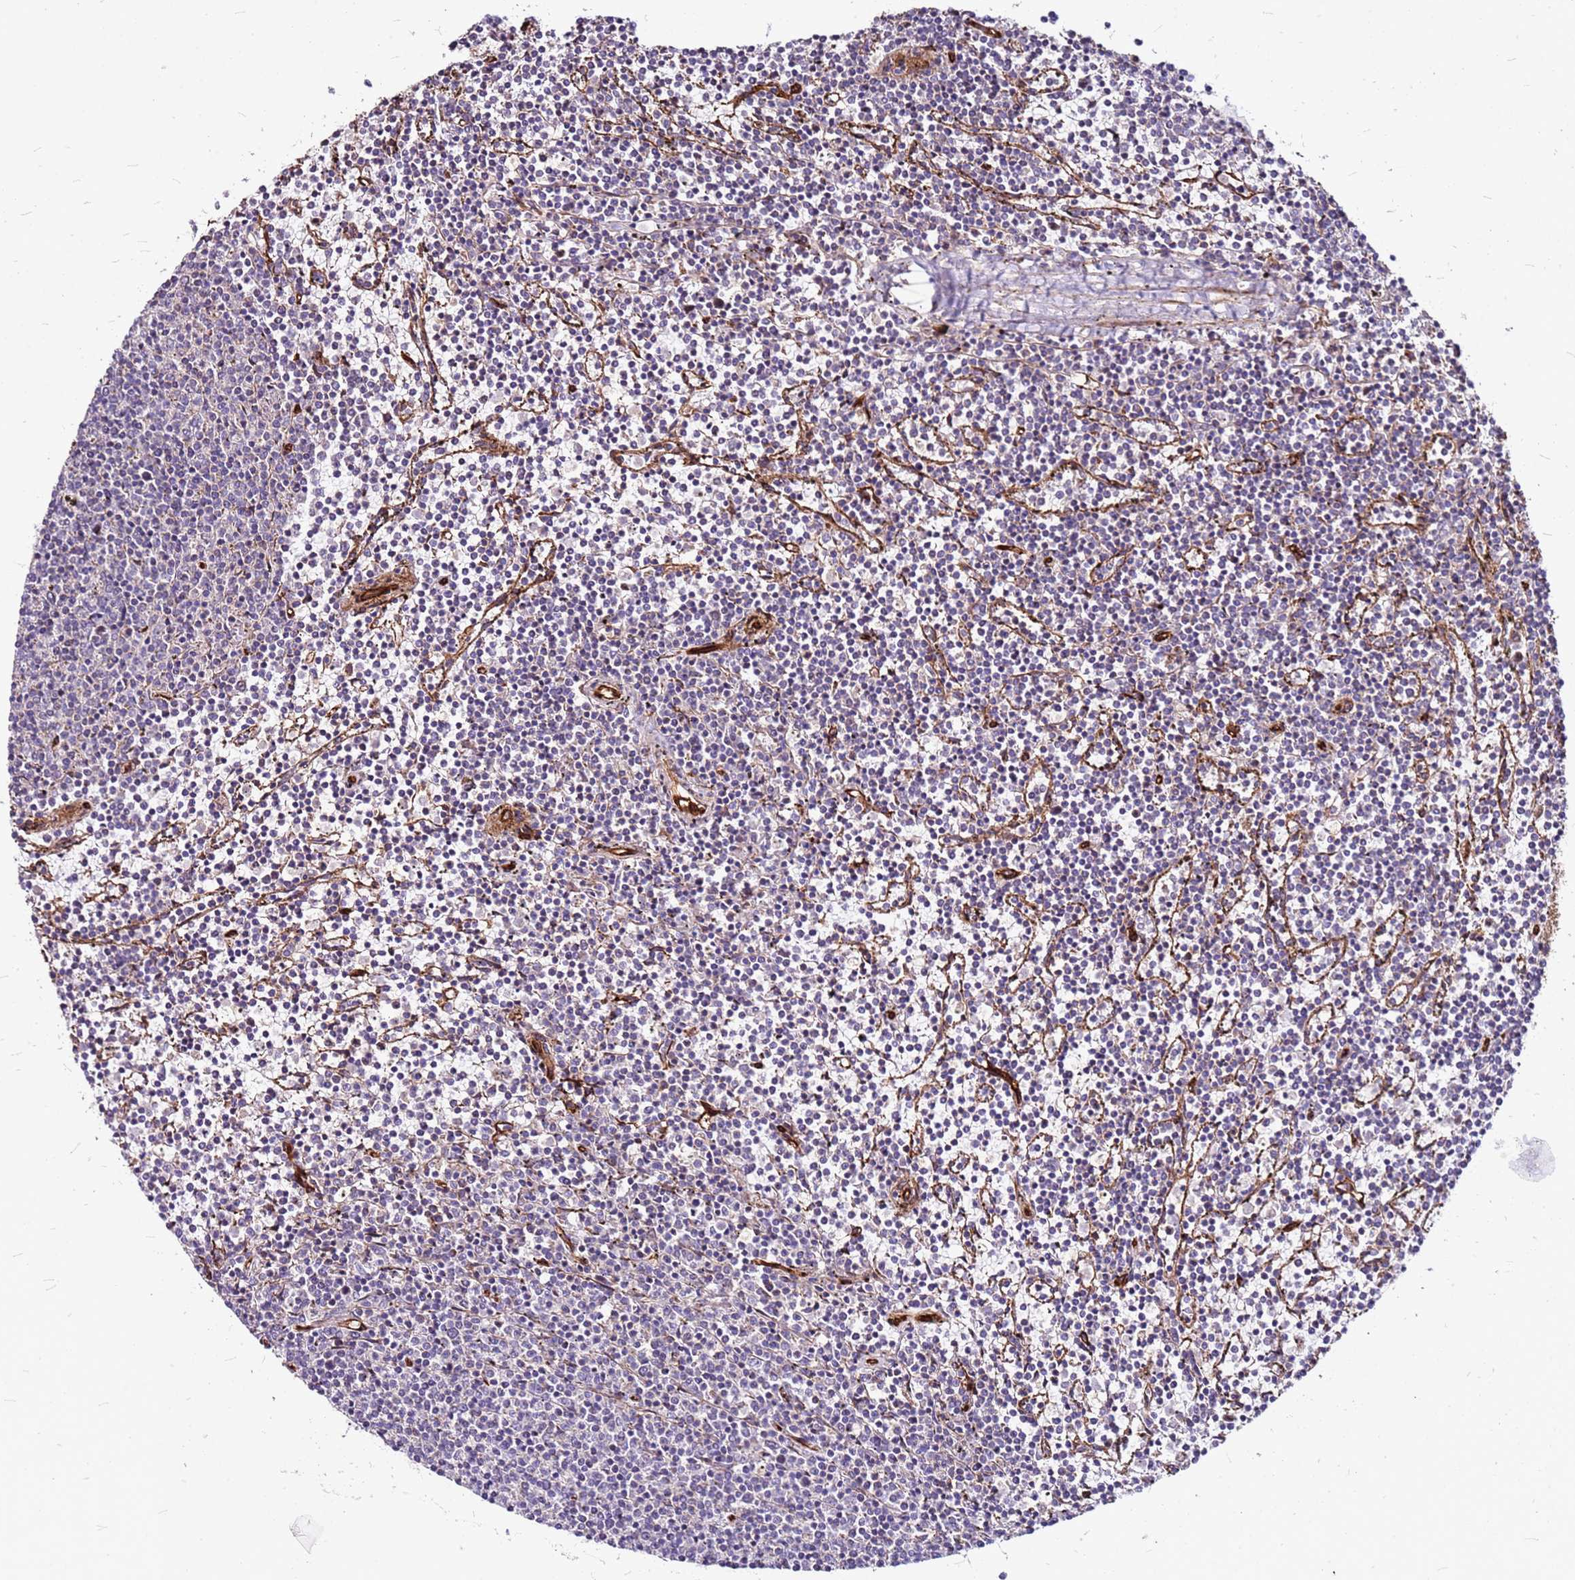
{"staining": {"intensity": "negative", "quantity": "none", "location": "none"}, "tissue": "lymphoma", "cell_type": "Tumor cells", "image_type": "cancer", "snomed": [{"axis": "morphology", "description": "Malignant lymphoma, non-Hodgkin's type, Low grade"}, {"axis": "topography", "description": "Spleen"}], "caption": "Immunohistochemistry (IHC) histopathology image of lymphoma stained for a protein (brown), which reveals no positivity in tumor cells.", "gene": "TOPAZ1", "patient": {"sex": "female", "age": 50}}